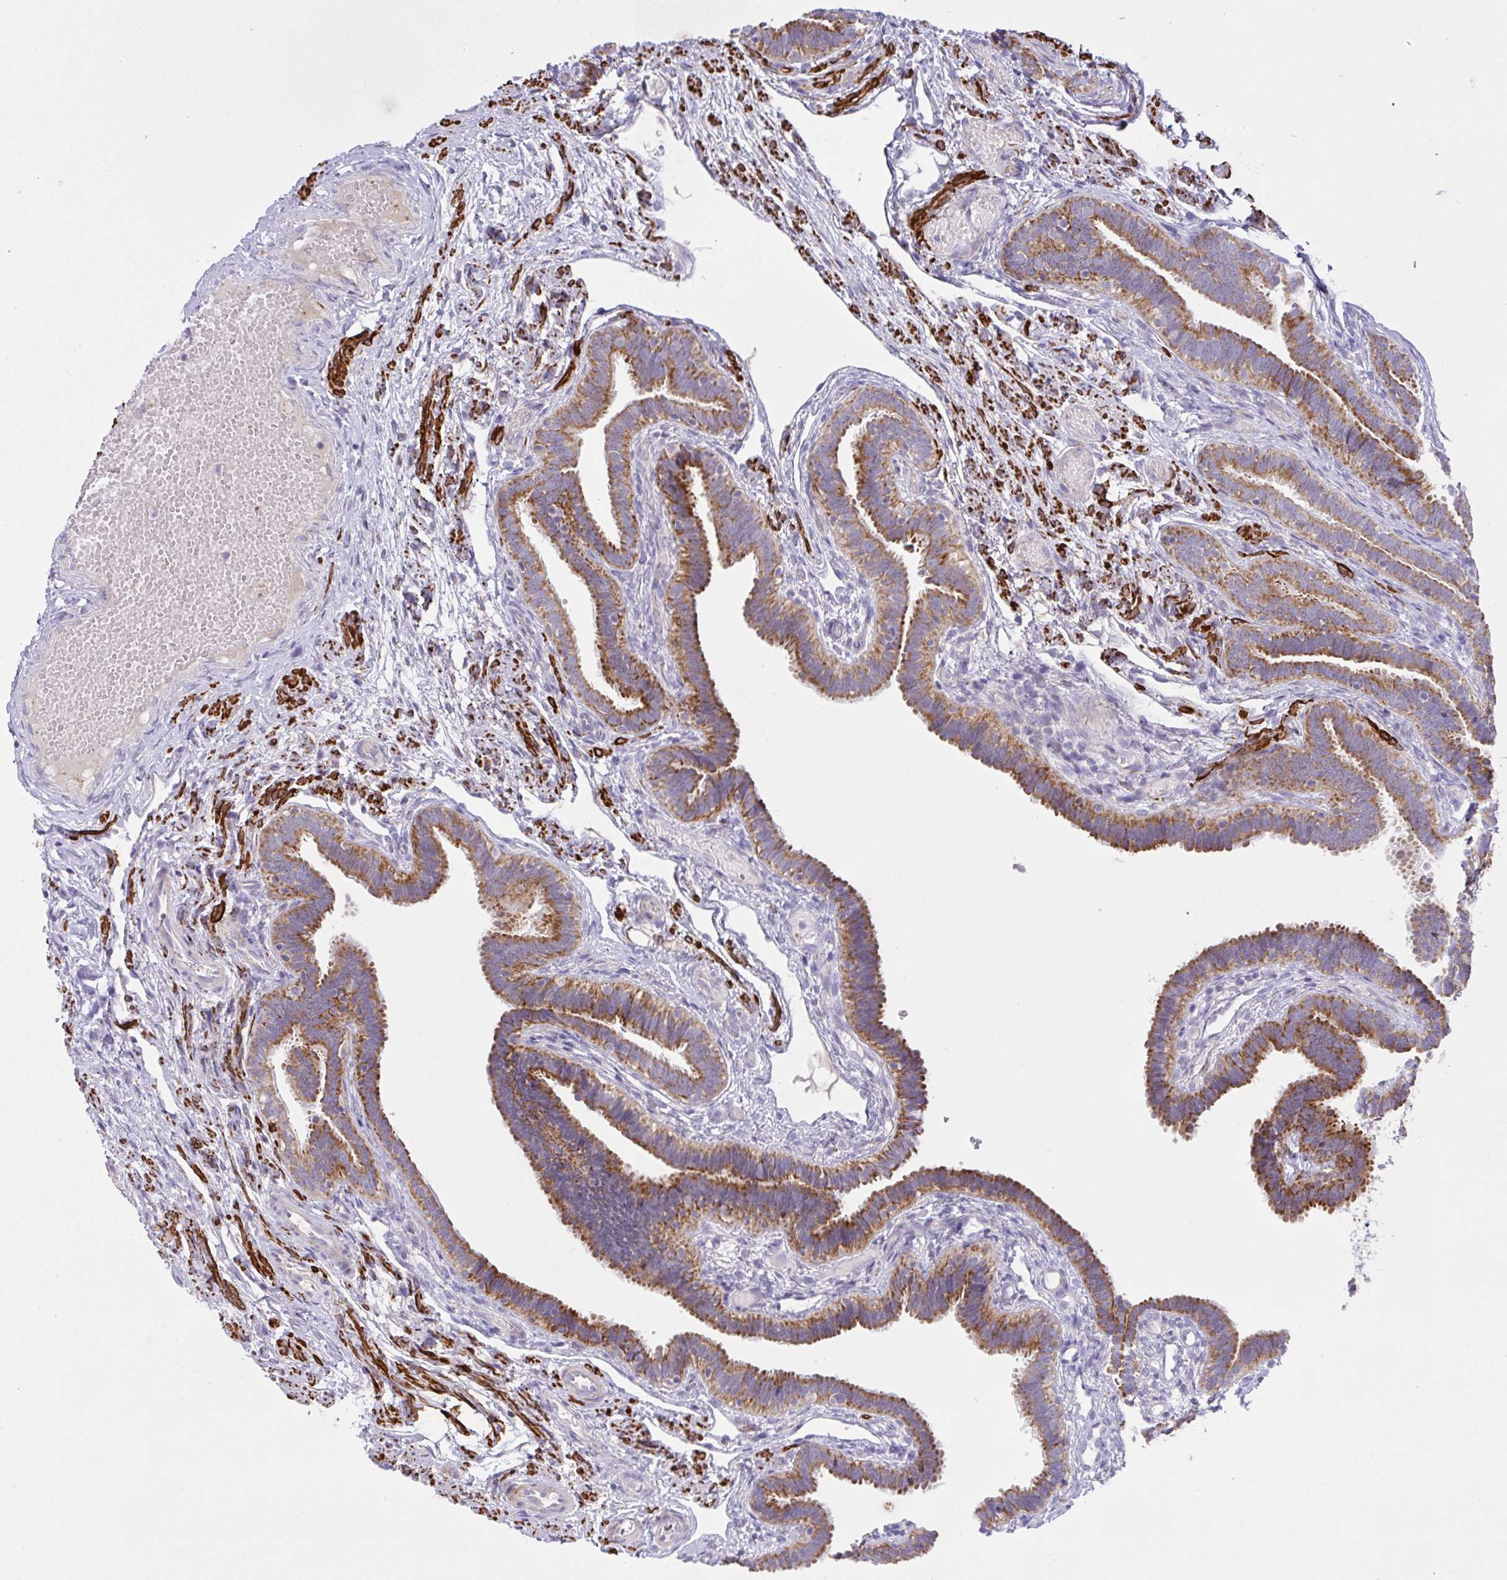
{"staining": {"intensity": "strong", "quantity": "25%-75%", "location": "cytoplasmic/membranous"}, "tissue": "fallopian tube", "cell_type": "Glandular cells", "image_type": "normal", "snomed": [{"axis": "morphology", "description": "Normal tissue, NOS"}, {"axis": "topography", "description": "Fallopian tube"}], "caption": "Protein expression by IHC exhibits strong cytoplasmic/membranous staining in approximately 25%-75% of glandular cells in benign fallopian tube.", "gene": "CHDH", "patient": {"sex": "female", "age": 37}}